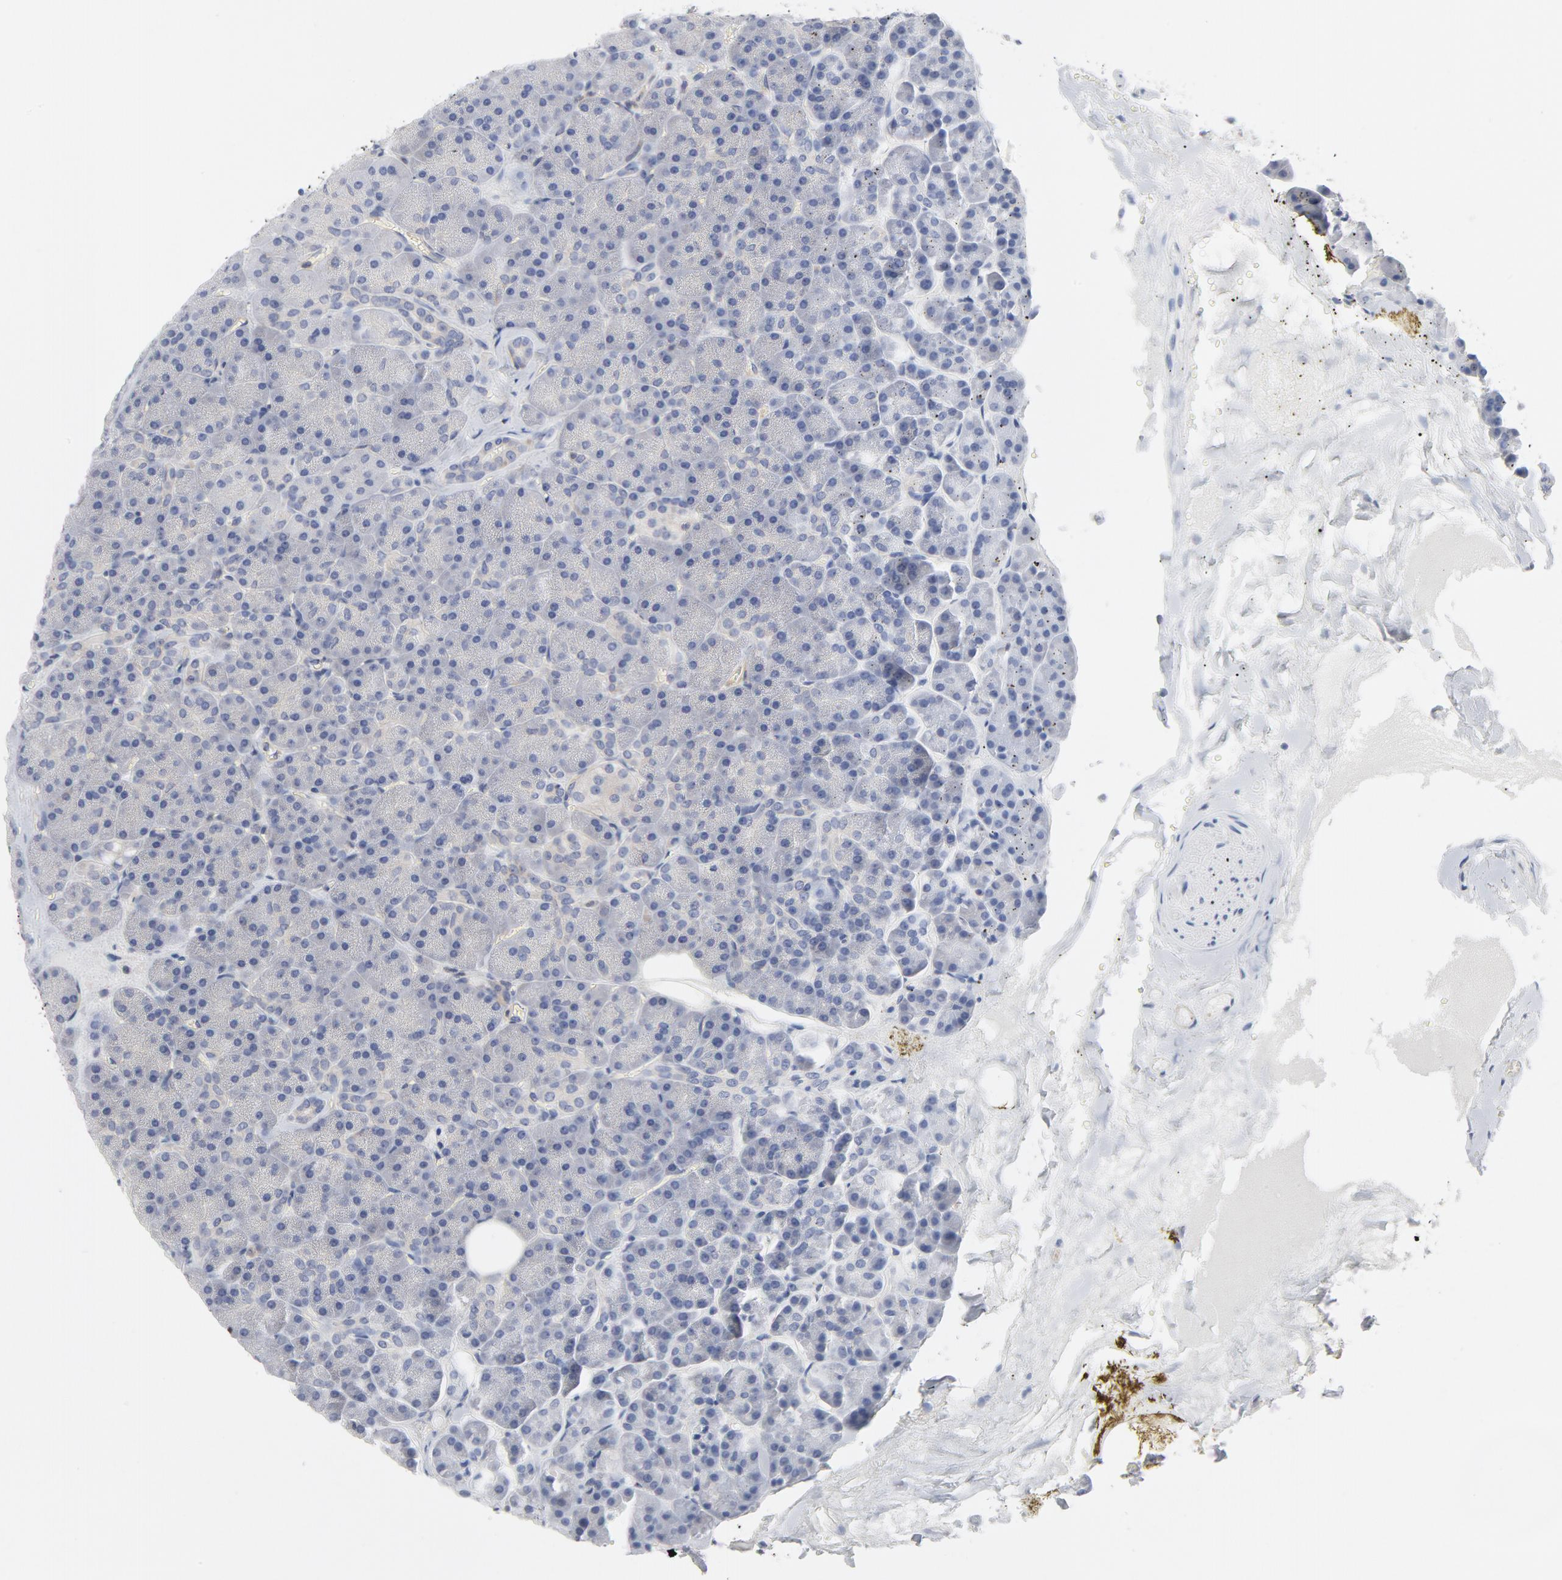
{"staining": {"intensity": "negative", "quantity": "none", "location": "none"}, "tissue": "pancreas", "cell_type": "Exocrine glandular cells", "image_type": "normal", "snomed": [{"axis": "morphology", "description": "Normal tissue, NOS"}, {"axis": "topography", "description": "Pancreas"}], "caption": "DAB (3,3'-diaminobenzidine) immunohistochemical staining of unremarkable human pancreas reveals no significant positivity in exocrine glandular cells.", "gene": "ROCK1", "patient": {"sex": "female", "age": 35}}